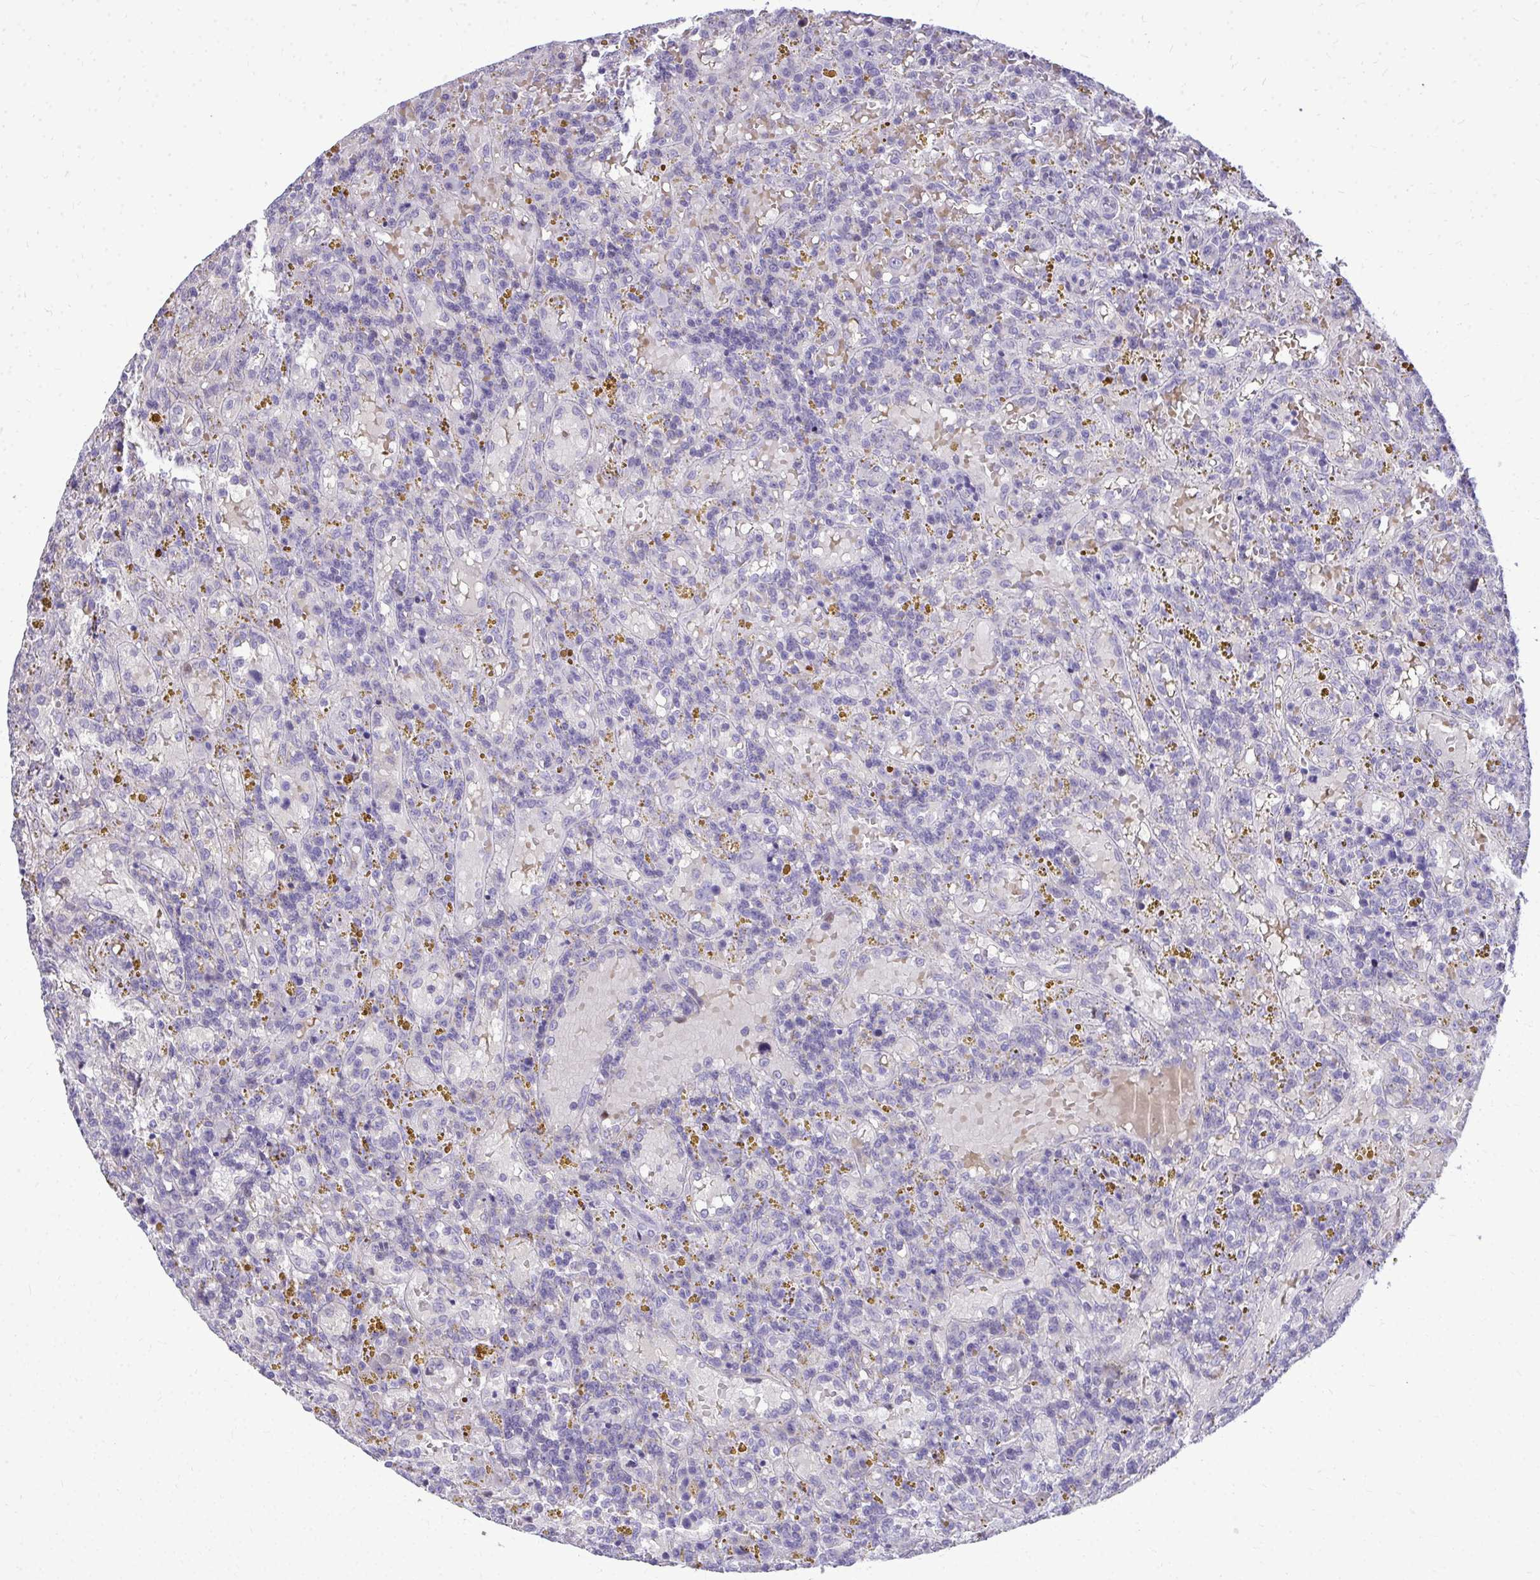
{"staining": {"intensity": "negative", "quantity": "none", "location": "none"}, "tissue": "lymphoma", "cell_type": "Tumor cells", "image_type": "cancer", "snomed": [{"axis": "morphology", "description": "Malignant lymphoma, non-Hodgkin's type, Low grade"}, {"axis": "topography", "description": "Spleen"}], "caption": "Tumor cells are negative for protein expression in human lymphoma. The staining is performed using DAB brown chromogen with nuclei counter-stained in using hematoxylin.", "gene": "DLX4", "patient": {"sex": "female", "age": 65}}